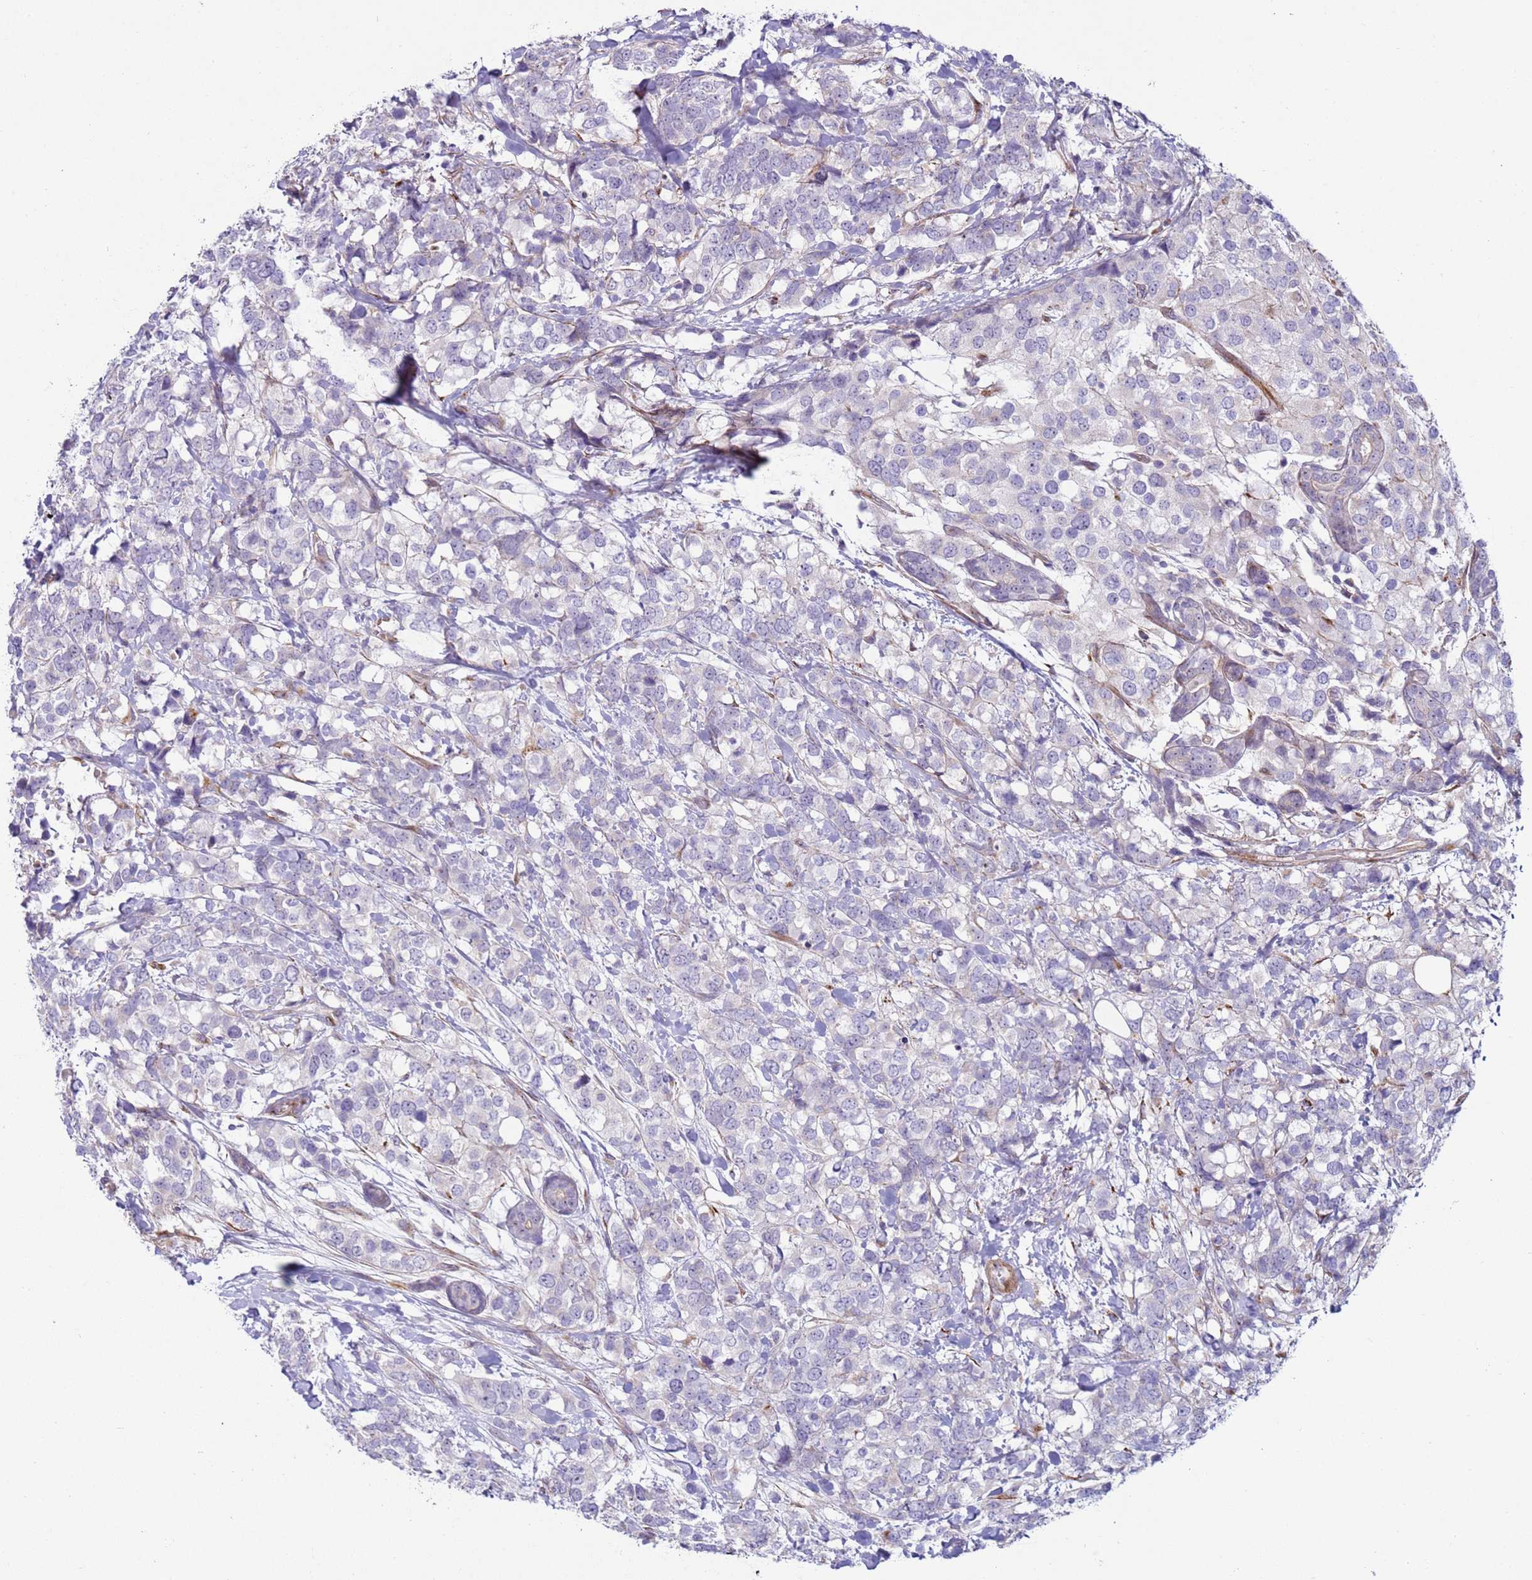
{"staining": {"intensity": "negative", "quantity": "none", "location": "none"}, "tissue": "breast cancer", "cell_type": "Tumor cells", "image_type": "cancer", "snomed": [{"axis": "morphology", "description": "Lobular carcinoma"}, {"axis": "topography", "description": "Breast"}], "caption": "Tumor cells show no significant expression in breast cancer.", "gene": "HEATR1", "patient": {"sex": "female", "age": 59}}